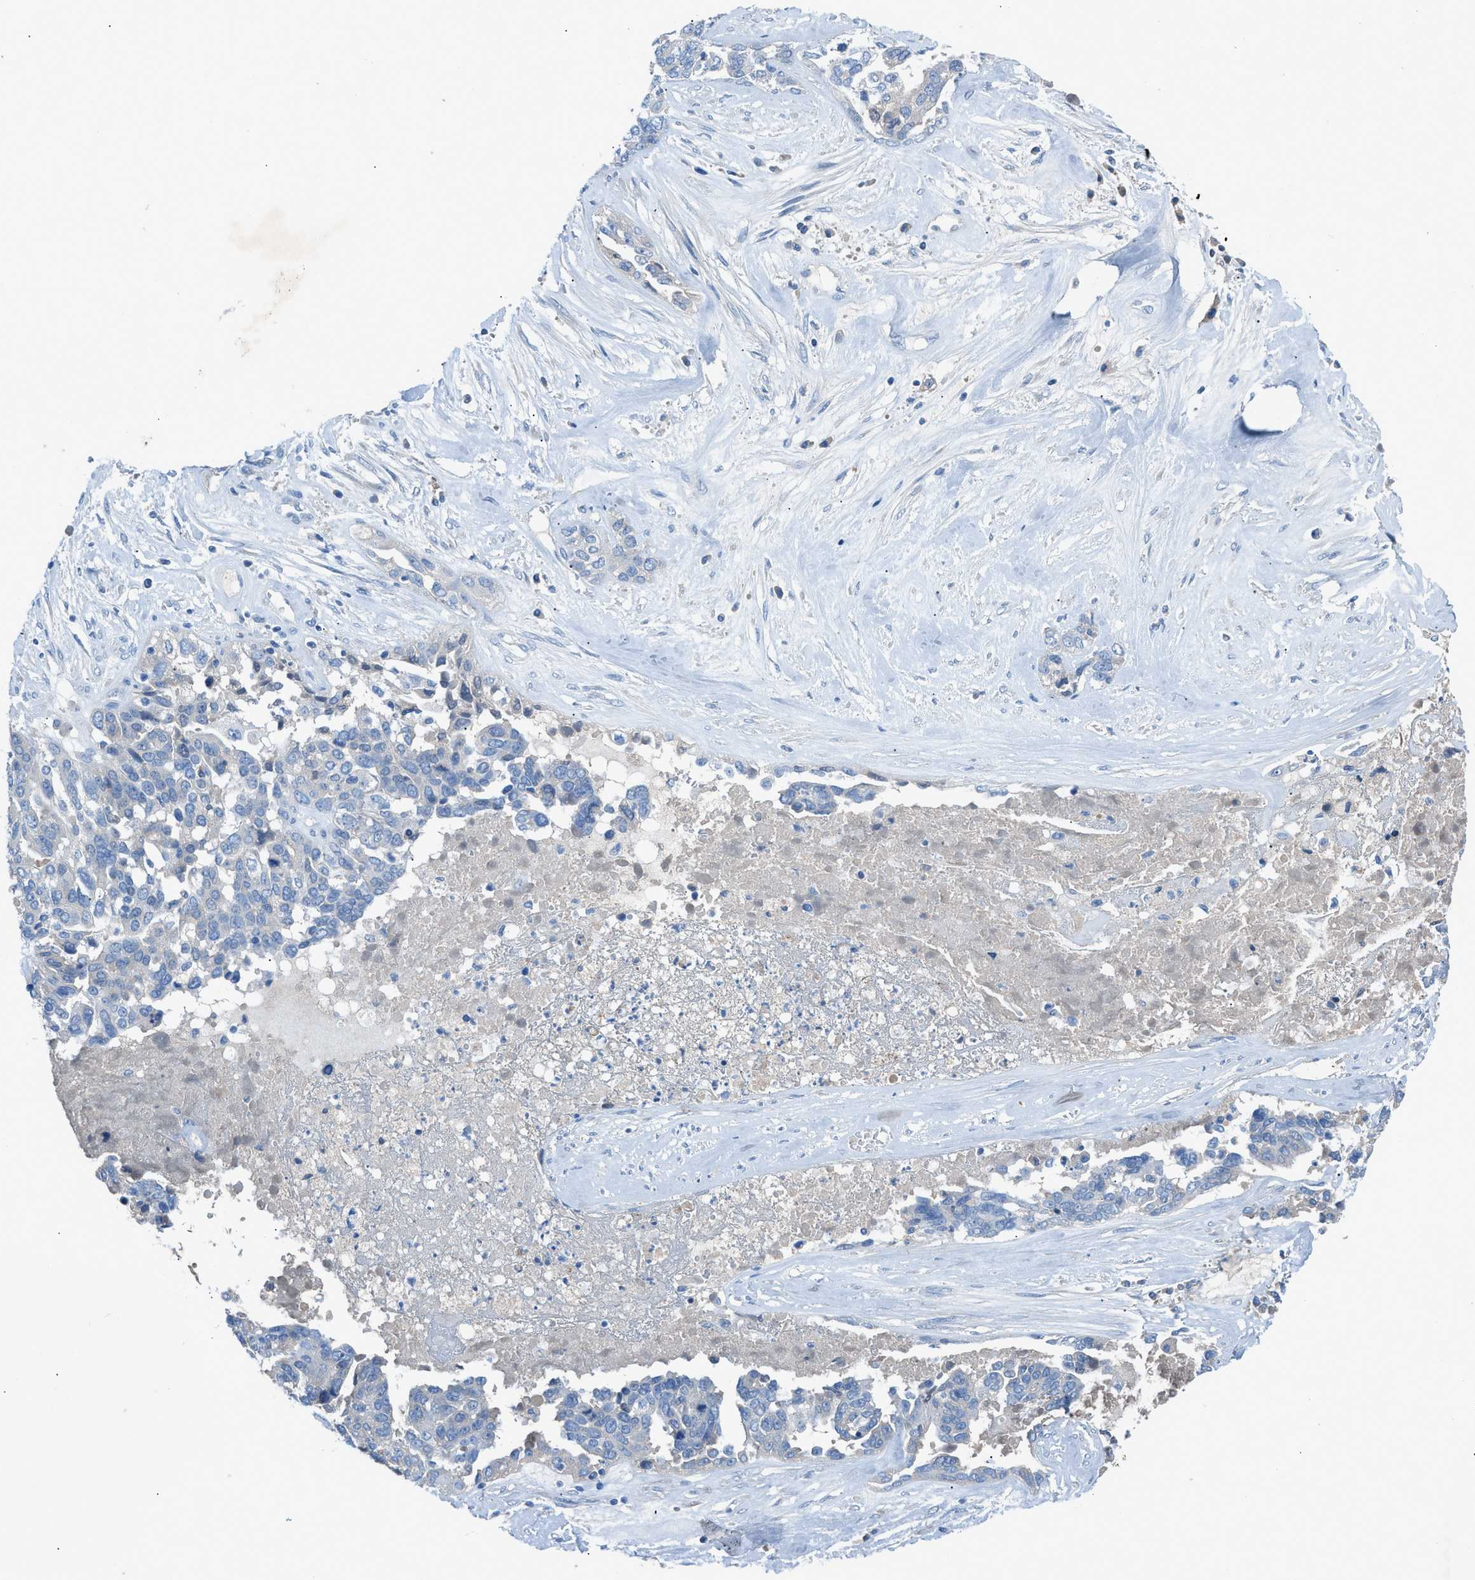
{"staining": {"intensity": "negative", "quantity": "none", "location": "none"}, "tissue": "ovarian cancer", "cell_type": "Tumor cells", "image_type": "cancer", "snomed": [{"axis": "morphology", "description": "Cystadenocarcinoma, serous, NOS"}, {"axis": "topography", "description": "Ovary"}], "caption": "The IHC micrograph has no significant staining in tumor cells of serous cystadenocarcinoma (ovarian) tissue.", "gene": "C5AR2", "patient": {"sex": "female", "age": 44}}